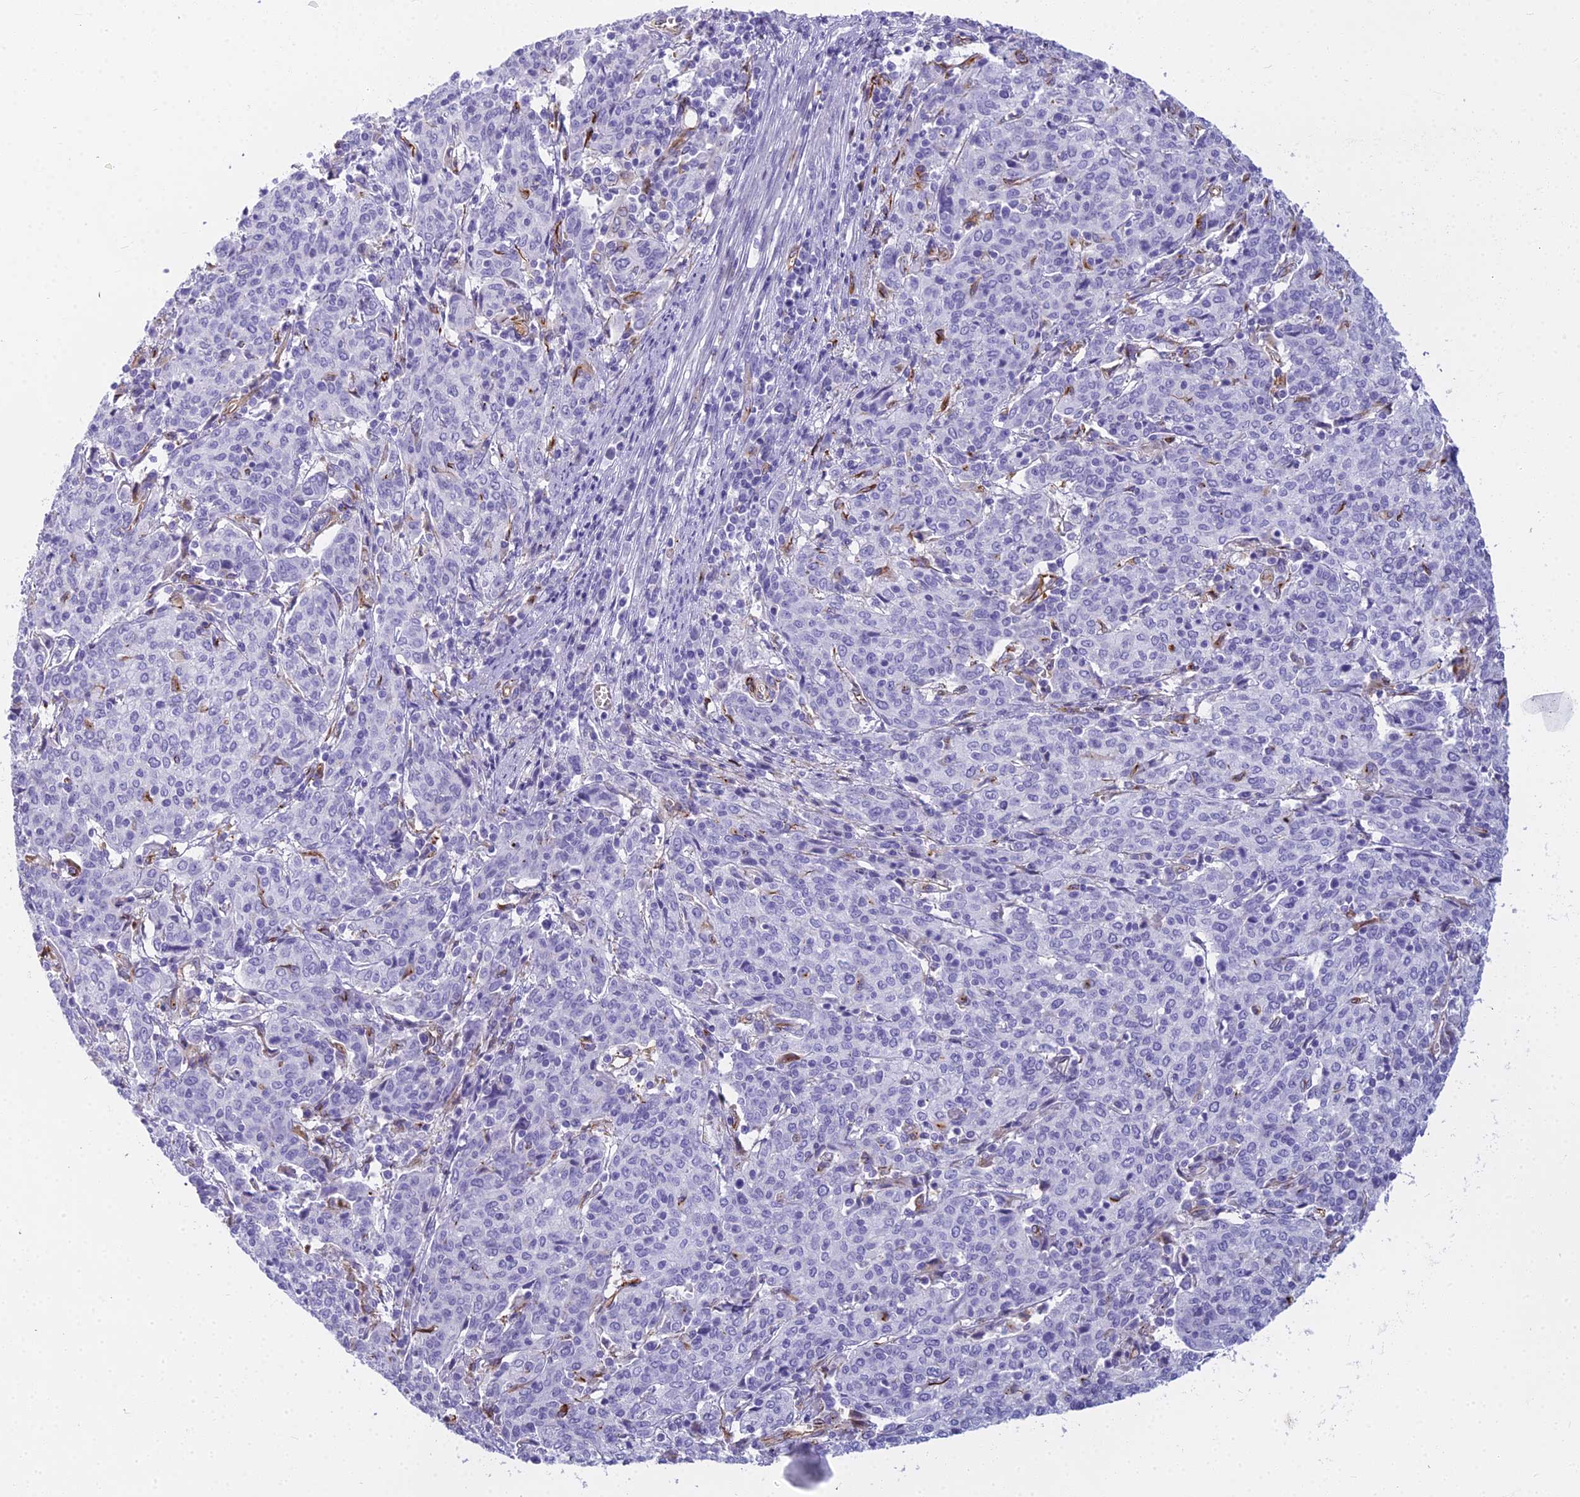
{"staining": {"intensity": "negative", "quantity": "none", "location": "none"}, "tissue": "cervical cancer", "cell_type": "Tumor cells", "image_type": "cancer", "snomed": [{"axis": "morphology", "description": "Squamous cell carcinoma, NOS"}, {"axis": "topography", "description": "Cervix"}], "caption": "IHC of squamous cell carcinoma (cervical) exhibits no expression in tumor cells. (Immunohistochemistry (ihc), brightfield microscopy, high magnification).", "gene": "EVI2A", "patient": {"sex": "female", "age": 67}}